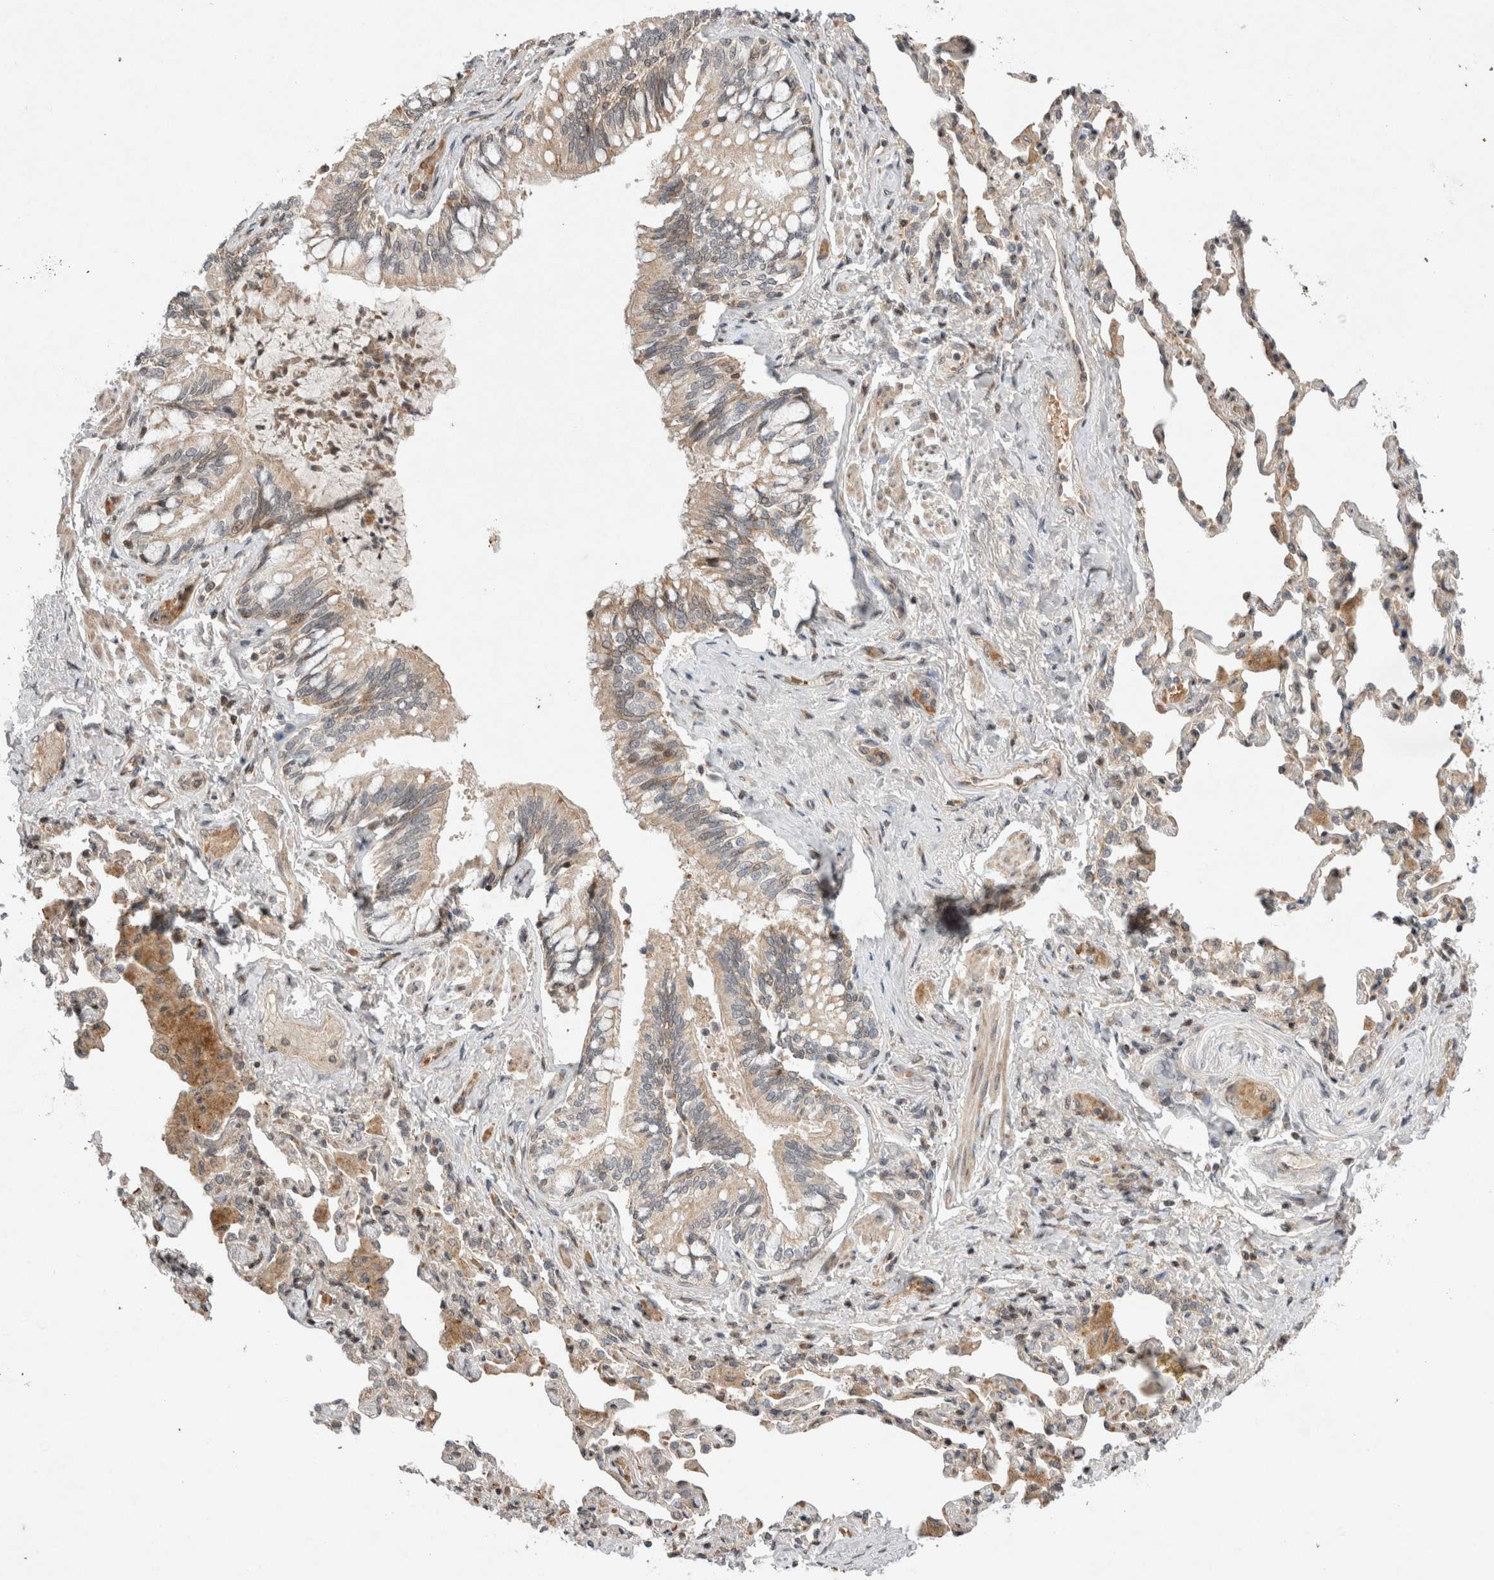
{"staining": {"intensity": "moderate", "quantity": ">75%", "location": "cytoplasmic/membranous"}, "tissue": "bronchus", "cell_type": "Respiratory epithelial cells", "image_type": "normal", "snomed": [{"axis": "morphology", "description": "Normal tissue, NOS"}, {"axis": "morphology", "description": "Inflammation, NOS"}, {"axis": "topography", "description": "Bronchus"}, {"axis": "topography", "description": "Lung"}], "caption": "Protein analysis of normal bronchus exhibits moderate cytoplasmic/membranous staining in about >75% of respiratory epithelial cells.", "gene": "EIF2AK1", "patient": {"sex": "female", "age": 46}}